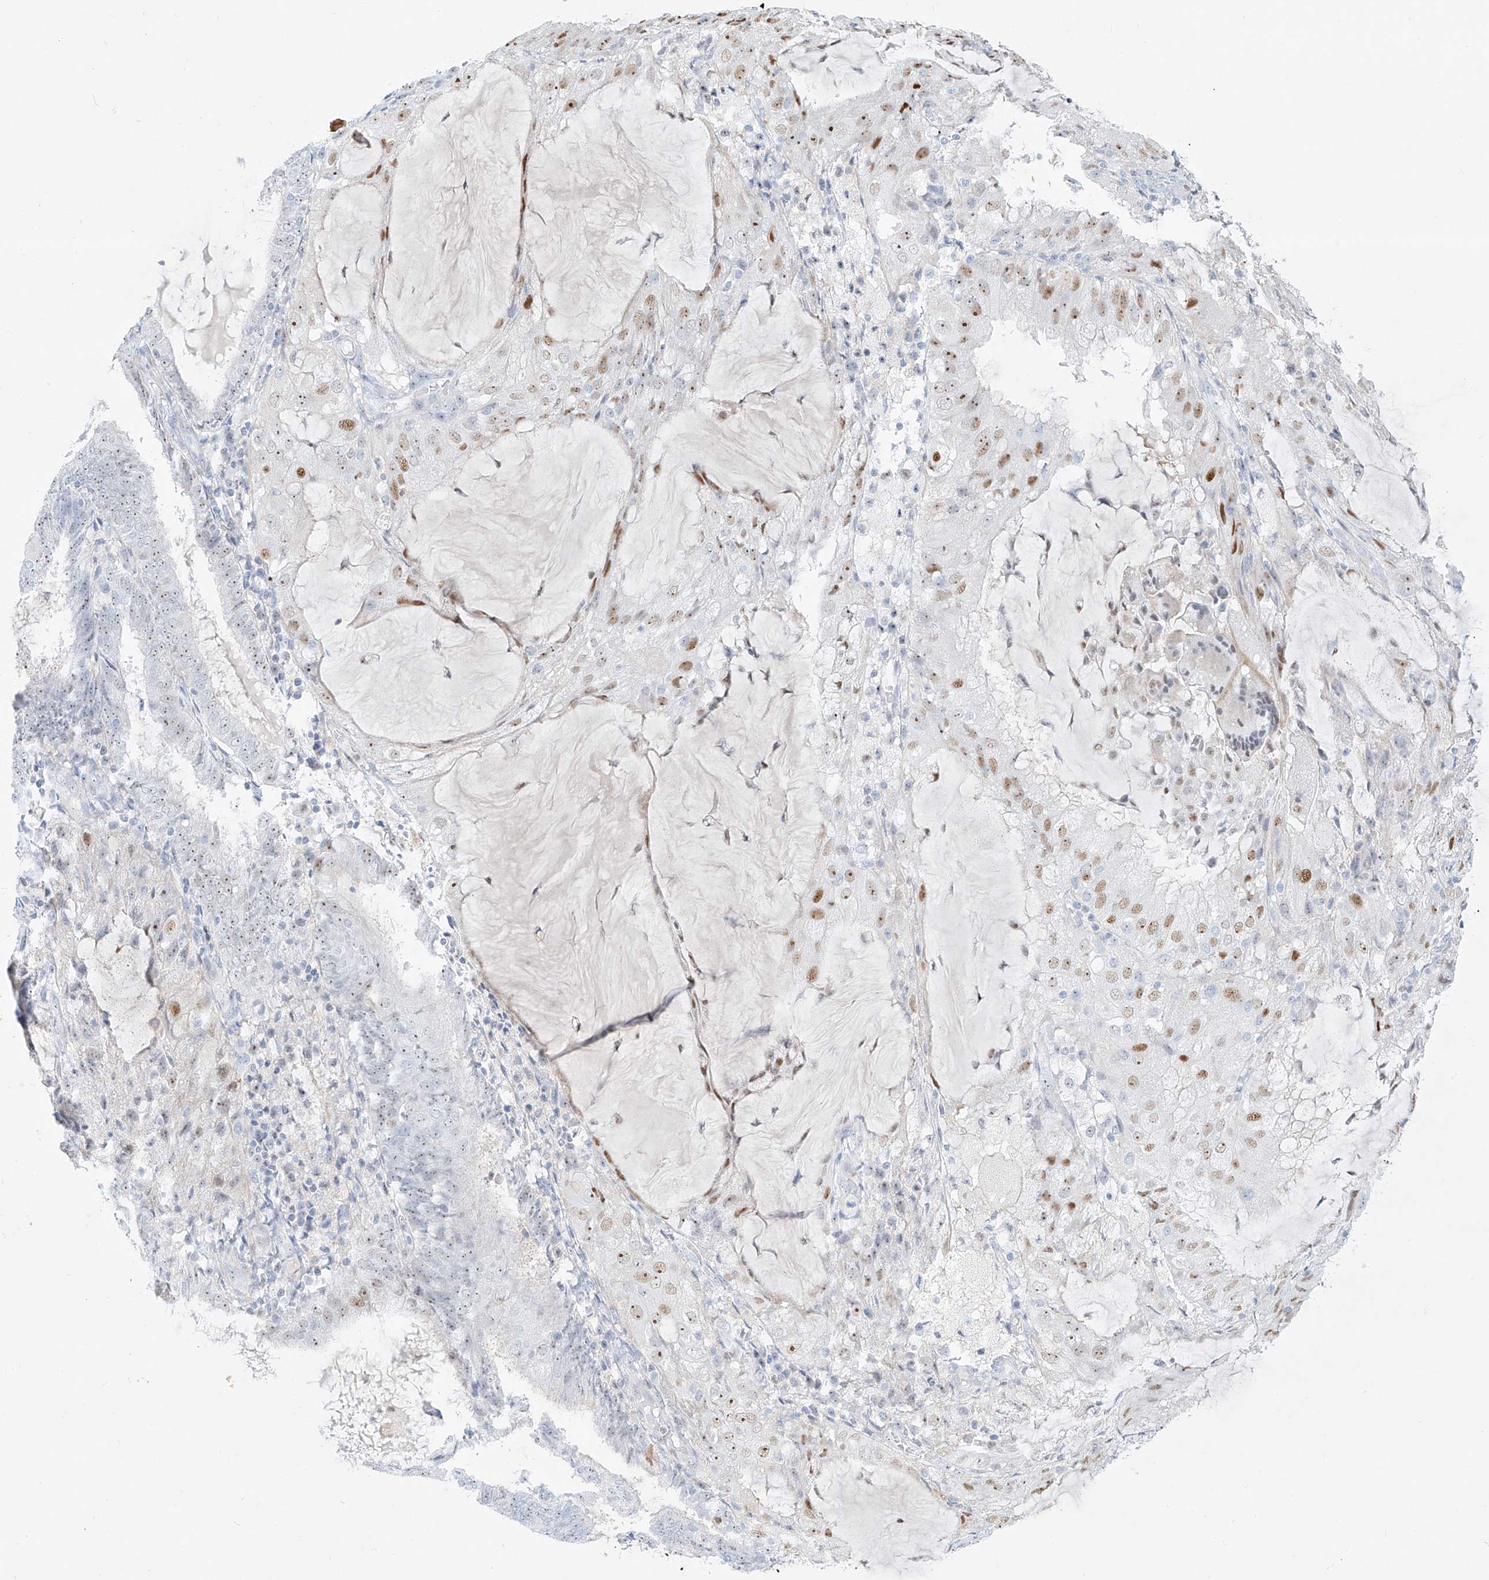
{"staining": {"intensity": "moderate", "quantity": "25%-75%", "location": "nuclear"}, "tissue": "endometrial cancer", "cell_type": "Tumor cells", "image_type": "cancer", "snomed": [{"axis": "morphology", "description": "Adenocarcinoma, NOS"}, {"axis": "topography", "description": "Endometrium"}], "caption": "Immunohistochemical staining of adenocarcinoma (endometrial) reveals medium levels of moderate nuclear staining in about 25%-75% of tumor cells.", "gene": "SNU13", "patient": {"sex": "female", "age": 81}}